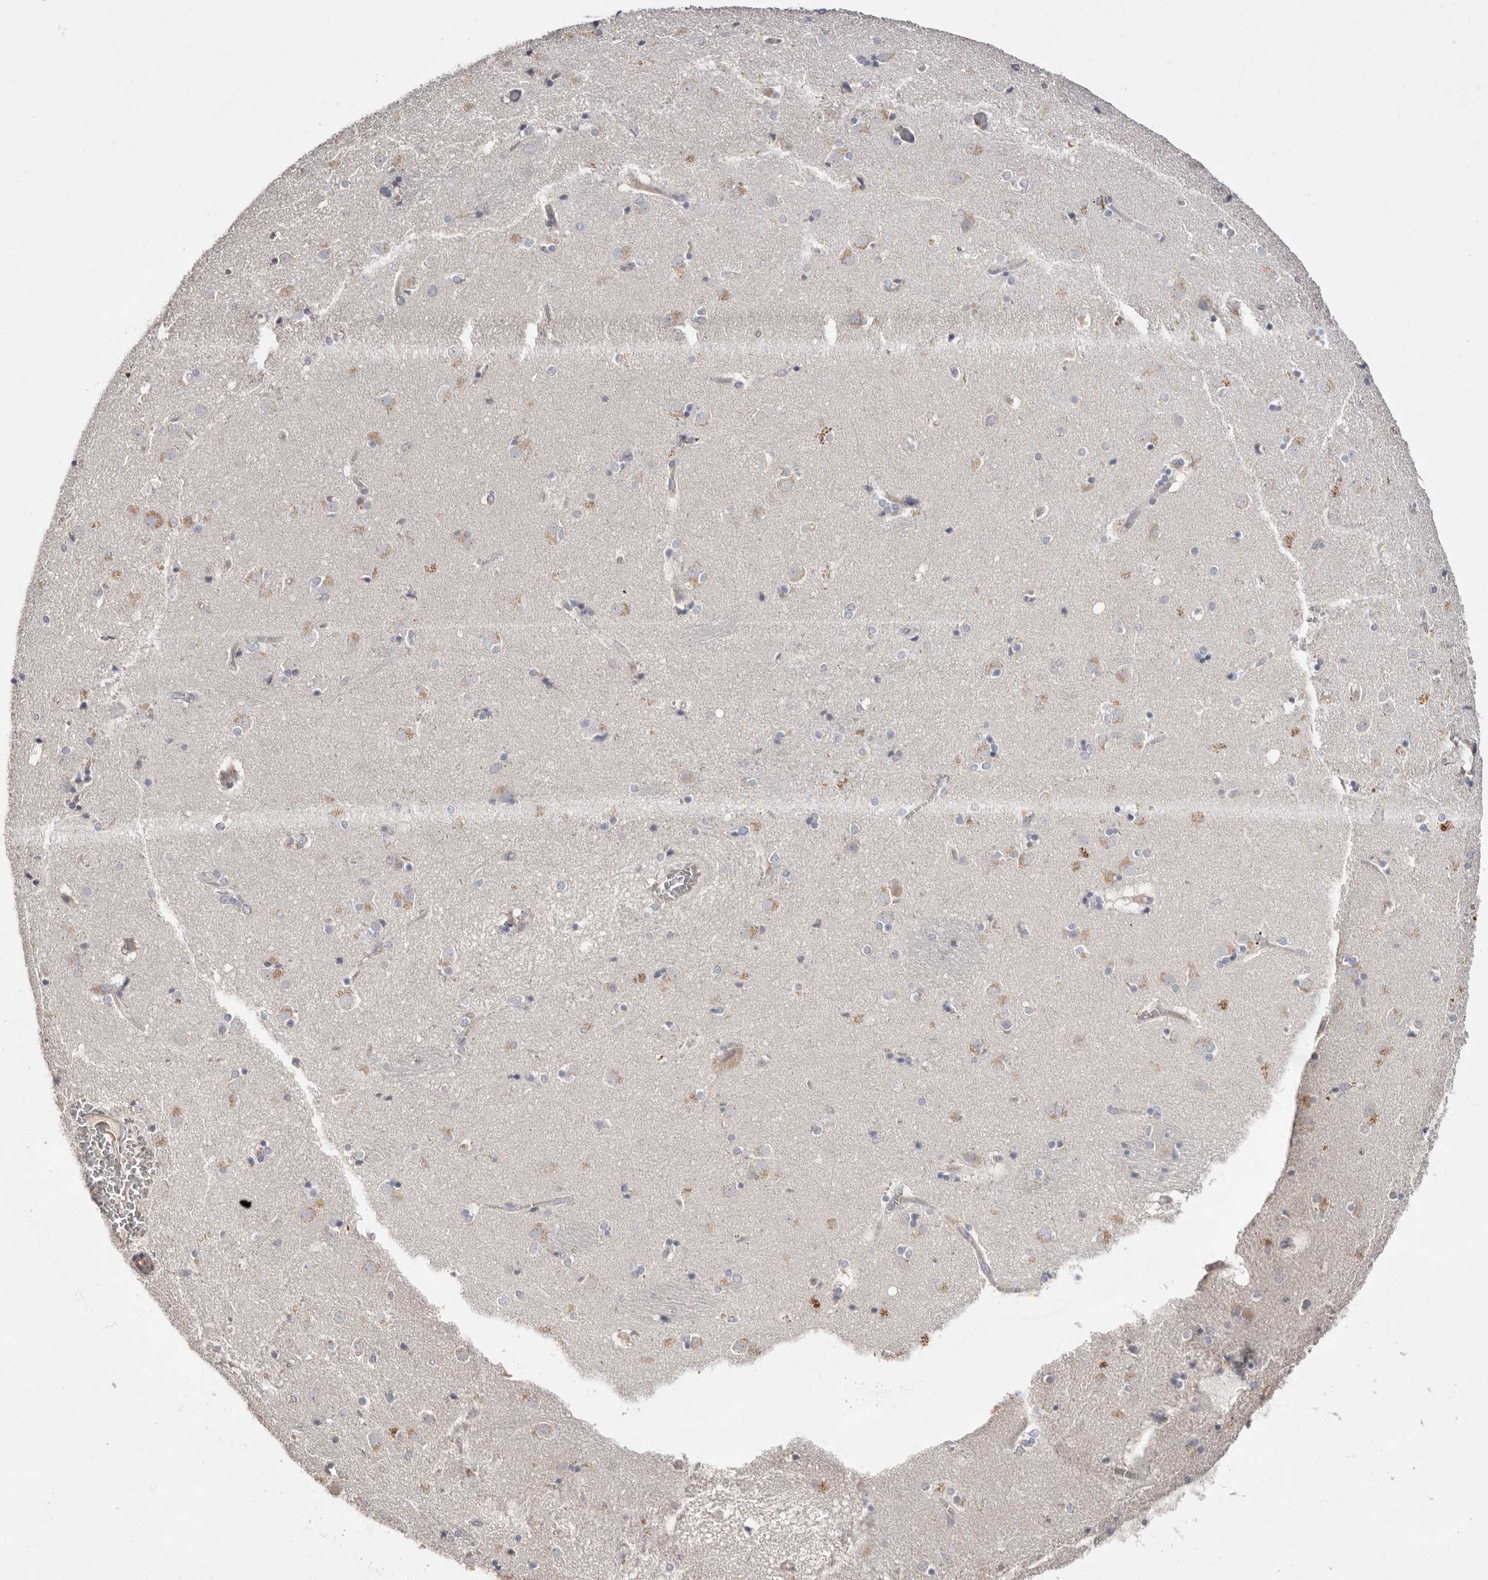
{"staining": {"intensity": "negative", "quantity": "none", "location": "none"}, "tissue": "caudate", "cell_type": "Glial cells", "image_type": "normal", "snomed": [{"axis": "morphology", "description": "Normal tissue, NOS"}, {"axis": "topography", "description": "Lateral ventricle wall"}], "caption": "Image shows no significant protein expression in glial cells of normal caudate. (Immunohistochemistry, brightfield microscopy, high magnification).", "gene": "MMACHC", "patient": {"sex": "male", "age": 70}}